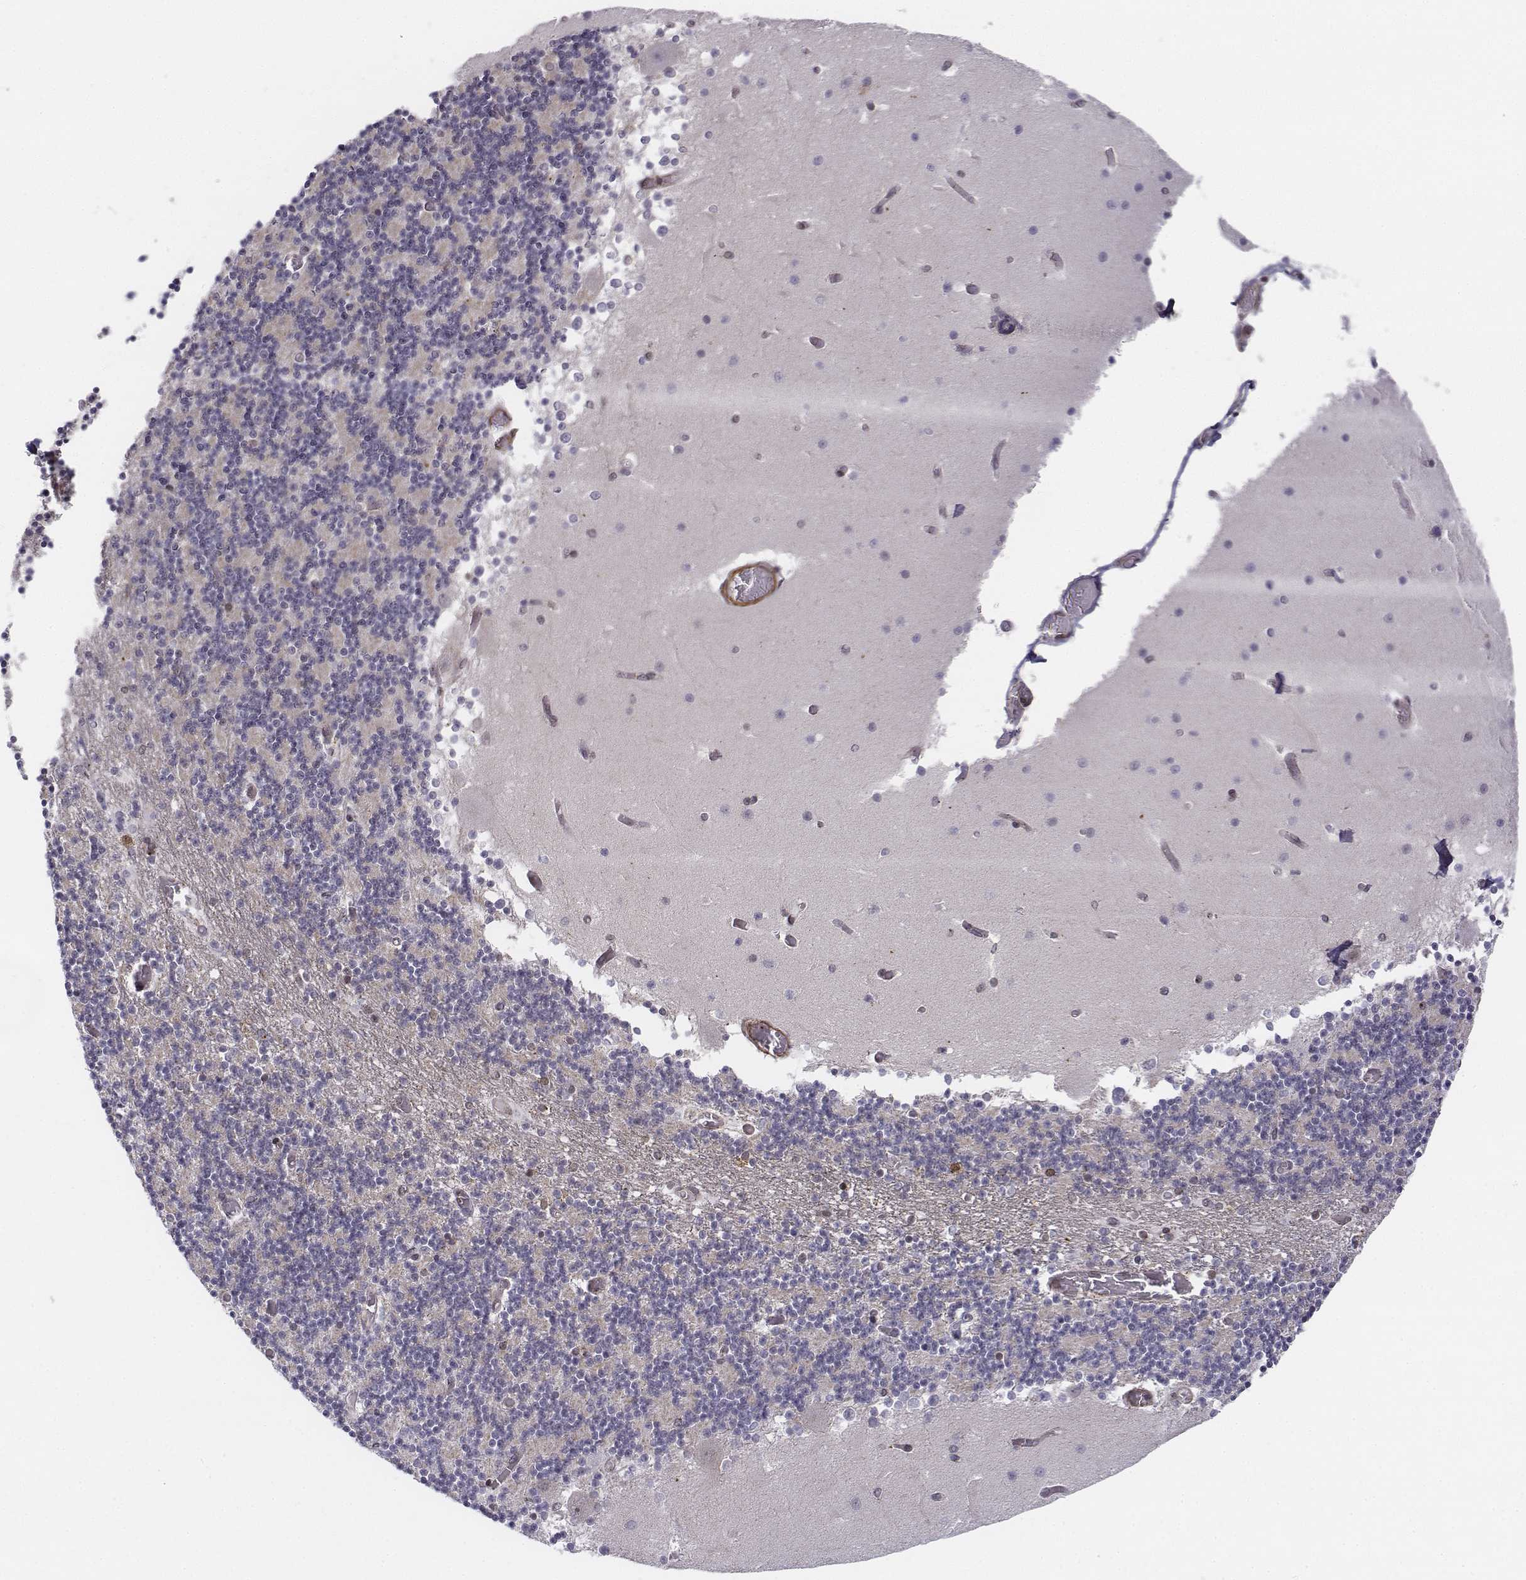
{"staining": {"intensity": "negative", "quantity": "none", "location": "none"}, "tissue": "cerebellum", "cell_type": "Cells in granular layer", "image_type": "normal", "snomed": [{"axis": "morphology", "description": "Normal tissue, NOS"}, {"axis": "topography", "description": "Cerebellum"}], "caption": "Immunohistochemistry (IHC) photomicrograph of benign cerebellum: human cerebellum stained with DAB (3,3'-diaminobenzidine) exhibits no significant protein staining in cells in granular layer.", "gene": "ZFYVE19", "patient": {"sex": "female", "age": 28}}